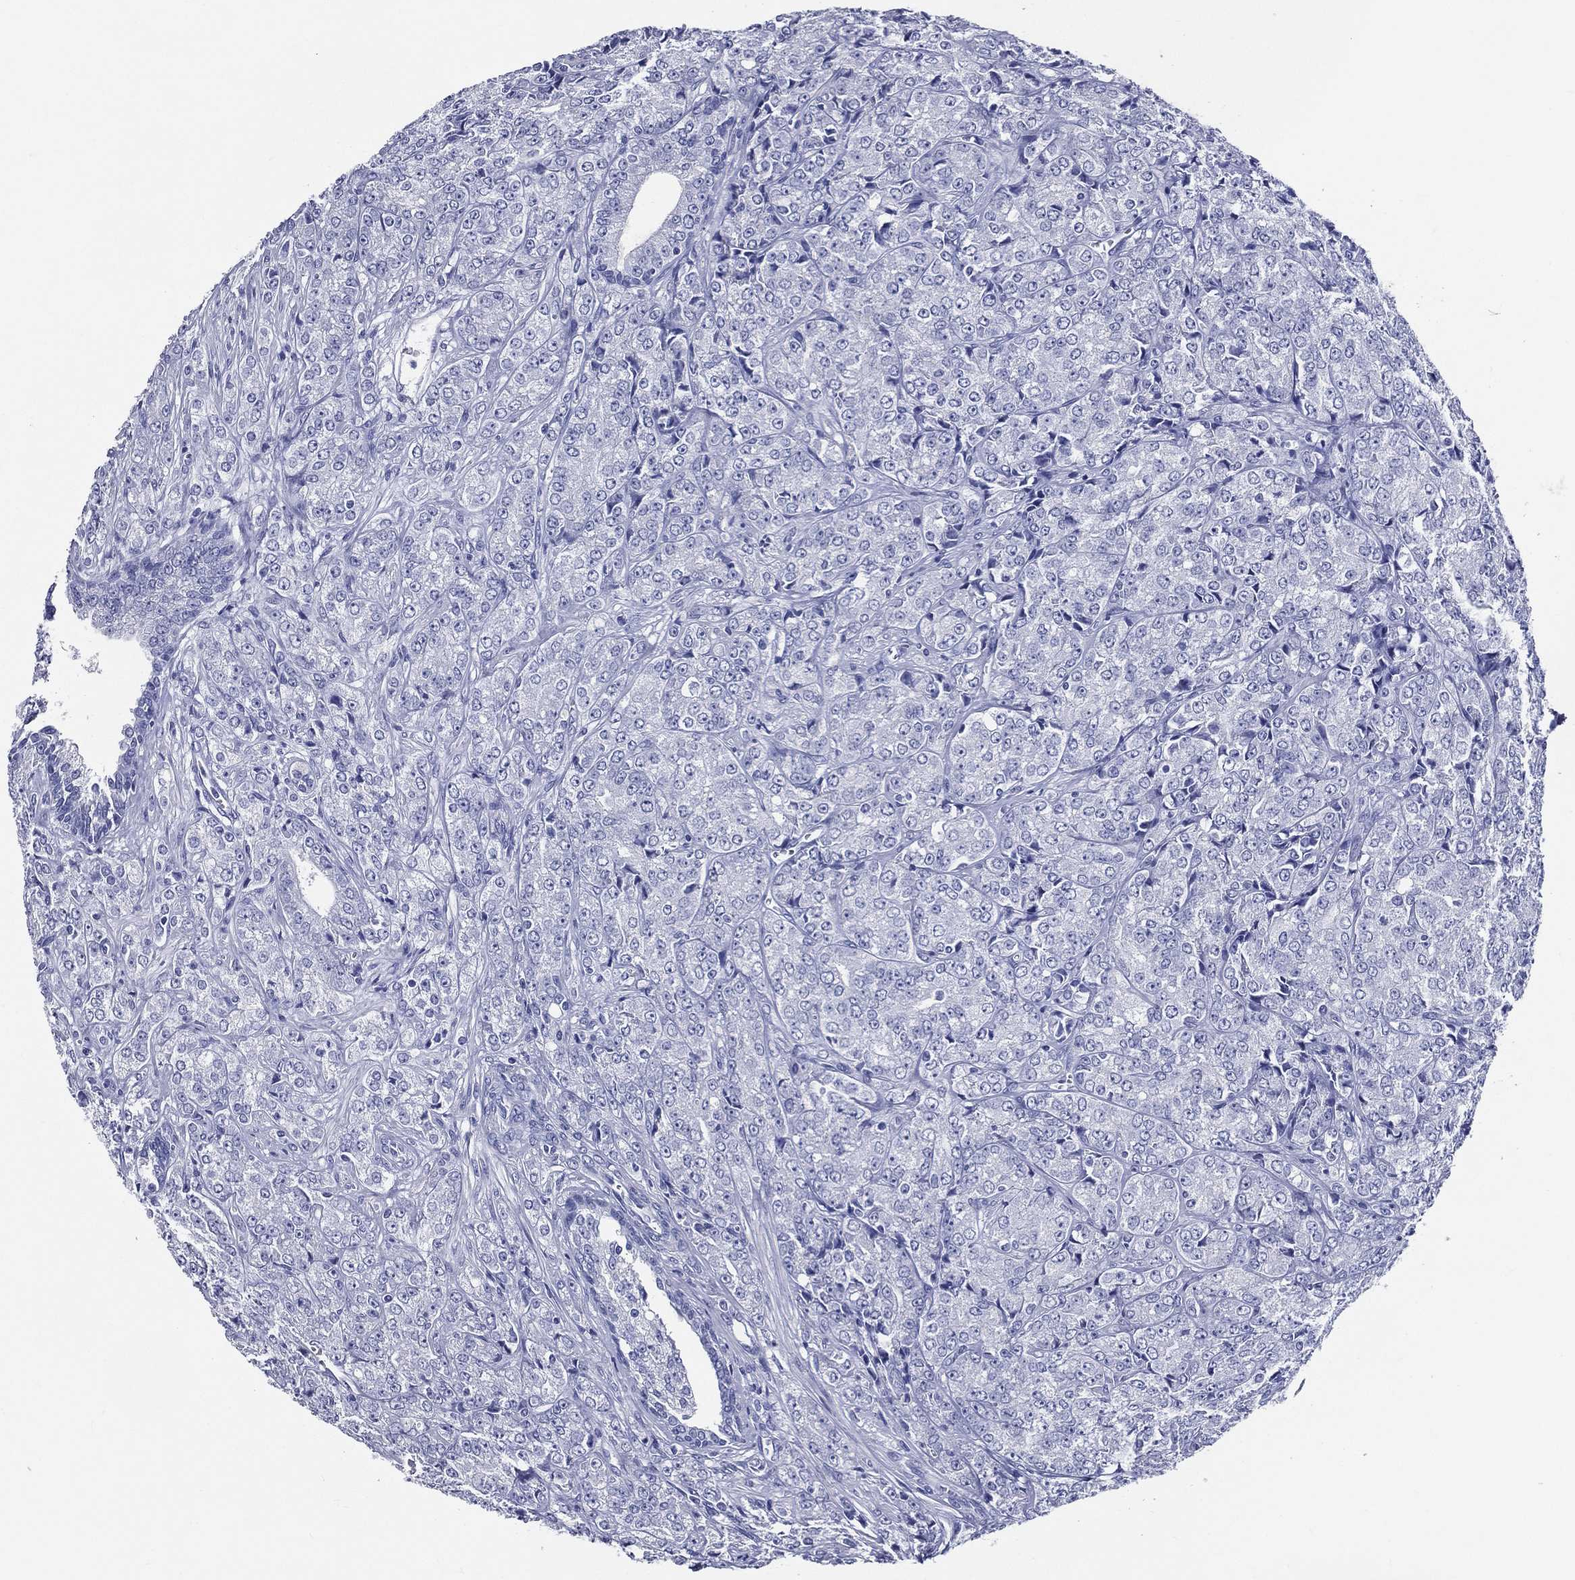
{"staining": {"intensity": "negative", "quantity": "none", "location": "none"}, "tissue": "prostate cancer", "cell_type": "Tumor cells", "image_type": "cancer", "snomed": [{"axis": "morphology", "description": "Adenocarcinoma, NOS"}, {"axis": "topography", "description": "Prostate and seminal vesicle, NOS"}, {"axis": "topography", "description": "Prostate"}], "caption": "DAB (3,3'-diaminobenzidine) immunohistochemical staining of prostate cancer (adenocarcinoma) demonstrates no significant positivity in tumor cells.", "gene": "ACE2", "patient": {"sex": "male", "age": 68}}